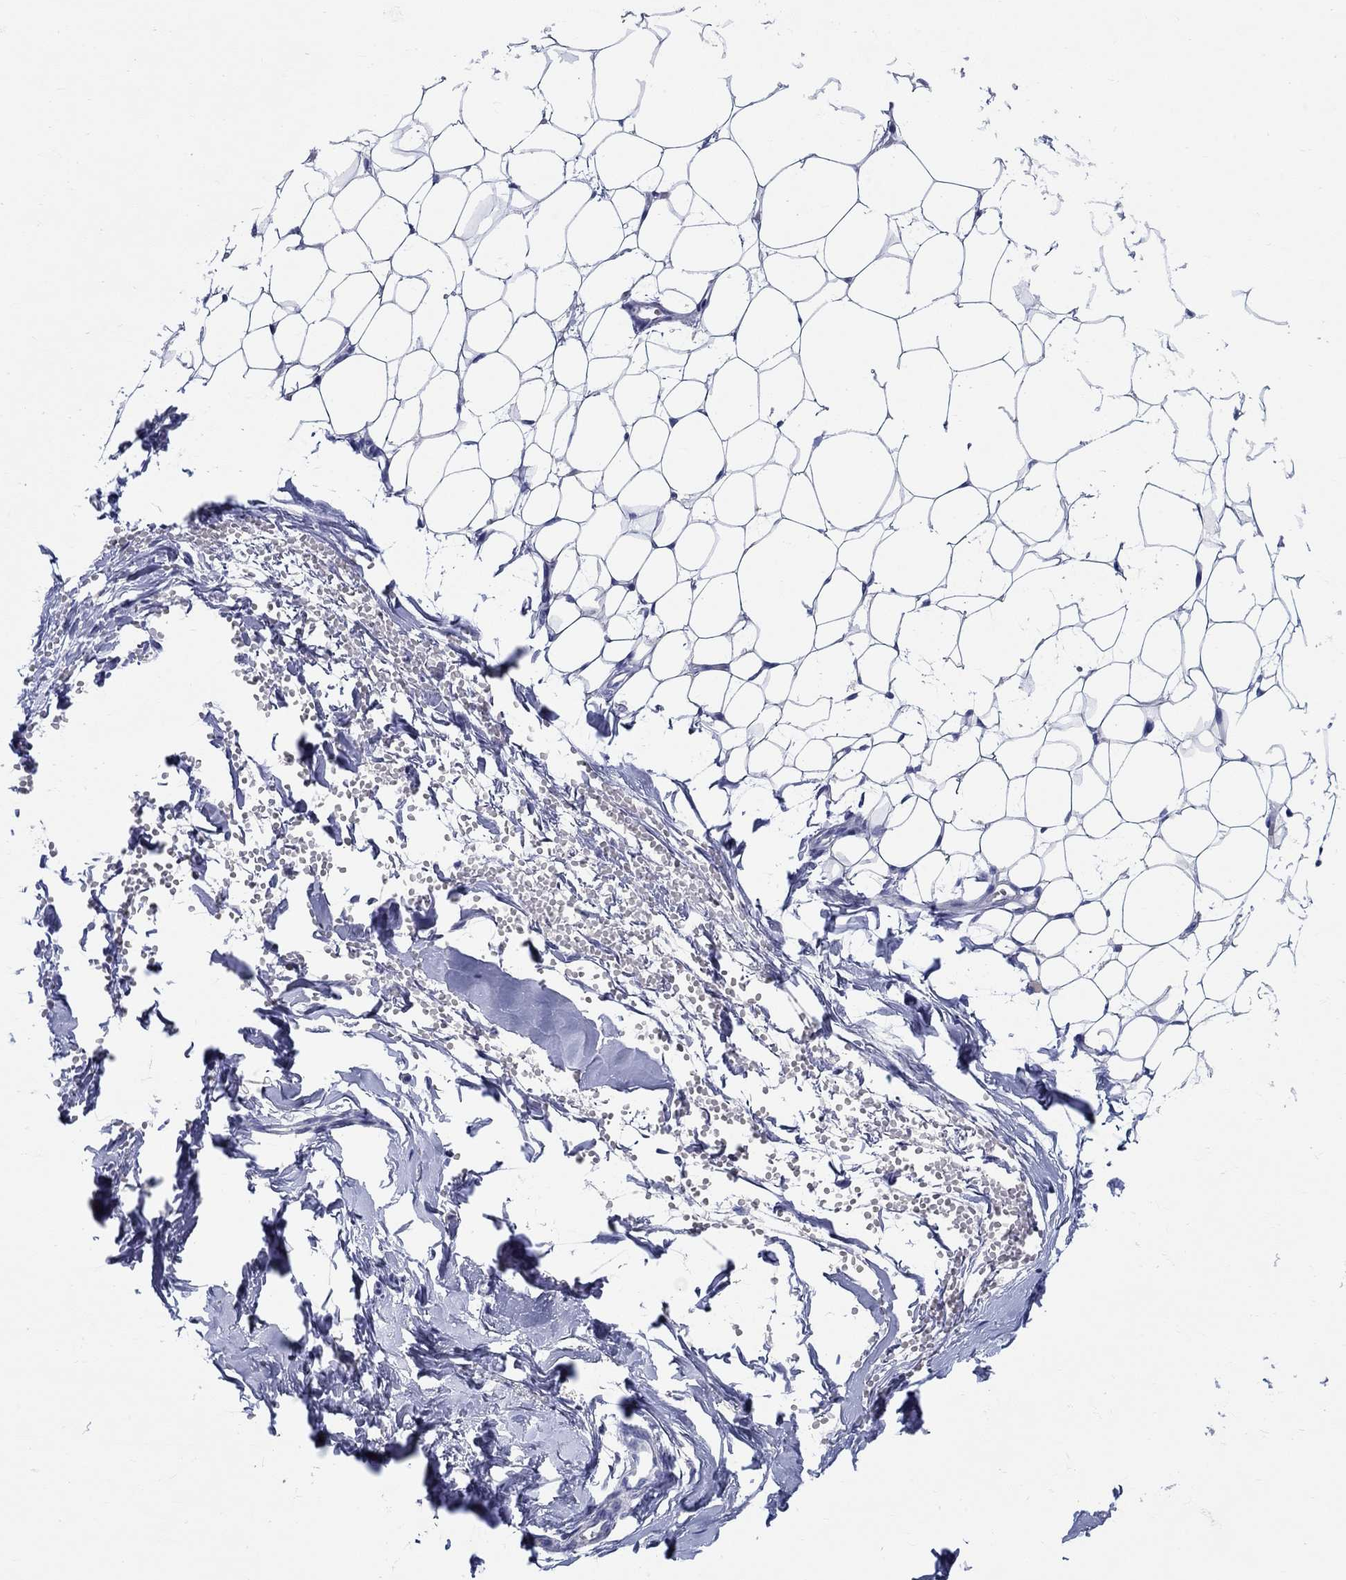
{"staining": {"intensity": "negative", "quantity": "none", "location": "none"}, "tissue": "breast", "cell_type": "Adipocytes", "image_type": "normal", "snomed": [{"axis": "morphology", "description": "Normal tissue, NOS"}, {"axis": "topography", "description": "Breast"}], "caption": "Micrograph shows no significant protein positivity in adipocytes of benign breast.", "gene": "CRYGA", "patient": {"sex": "female", "age": 37}}